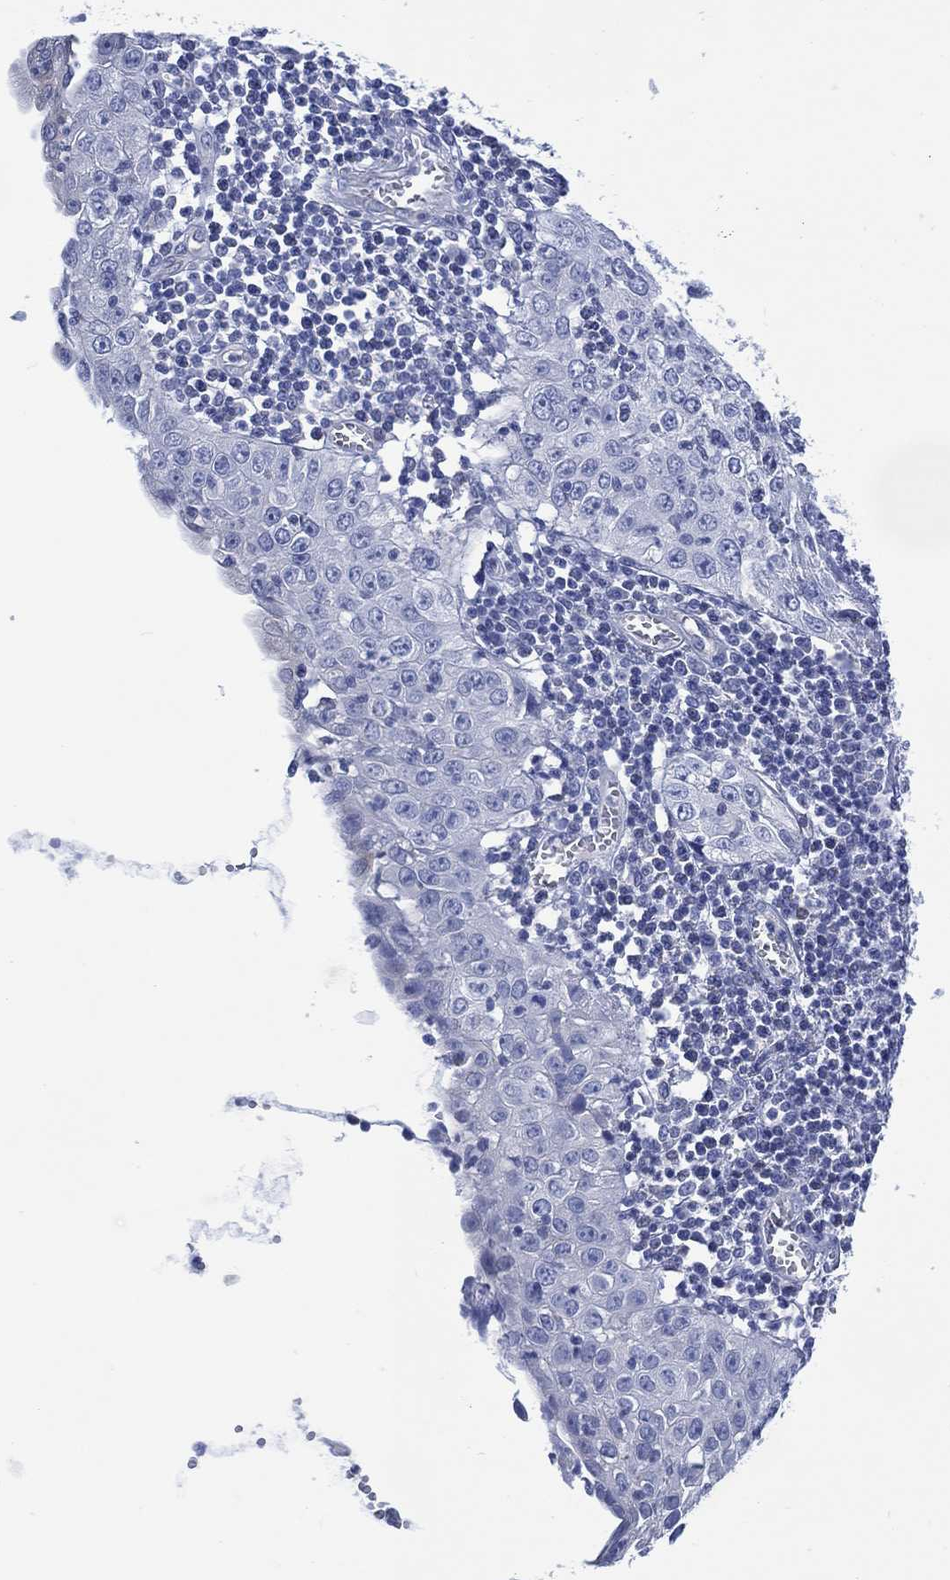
{"staining": {"intensity": "negative", "quantity": "none", "location": "none"}, "tissue": "cervical cancer", "cell_type": "Tumor cells", "image_type": "cancer", "snomed": [{"axis": "morphology", "description": "Squamous cell carcinoma, NOS"}, {"axis": "topography", "description": "Cervix"}], "caption": "DAB immunohistochemical staining of human cervical squamous cell carcinoma demonstrates no significant expression in tumor cells.", "gene": "DDI1", "patient": {"sex": "female", "age": 24}}